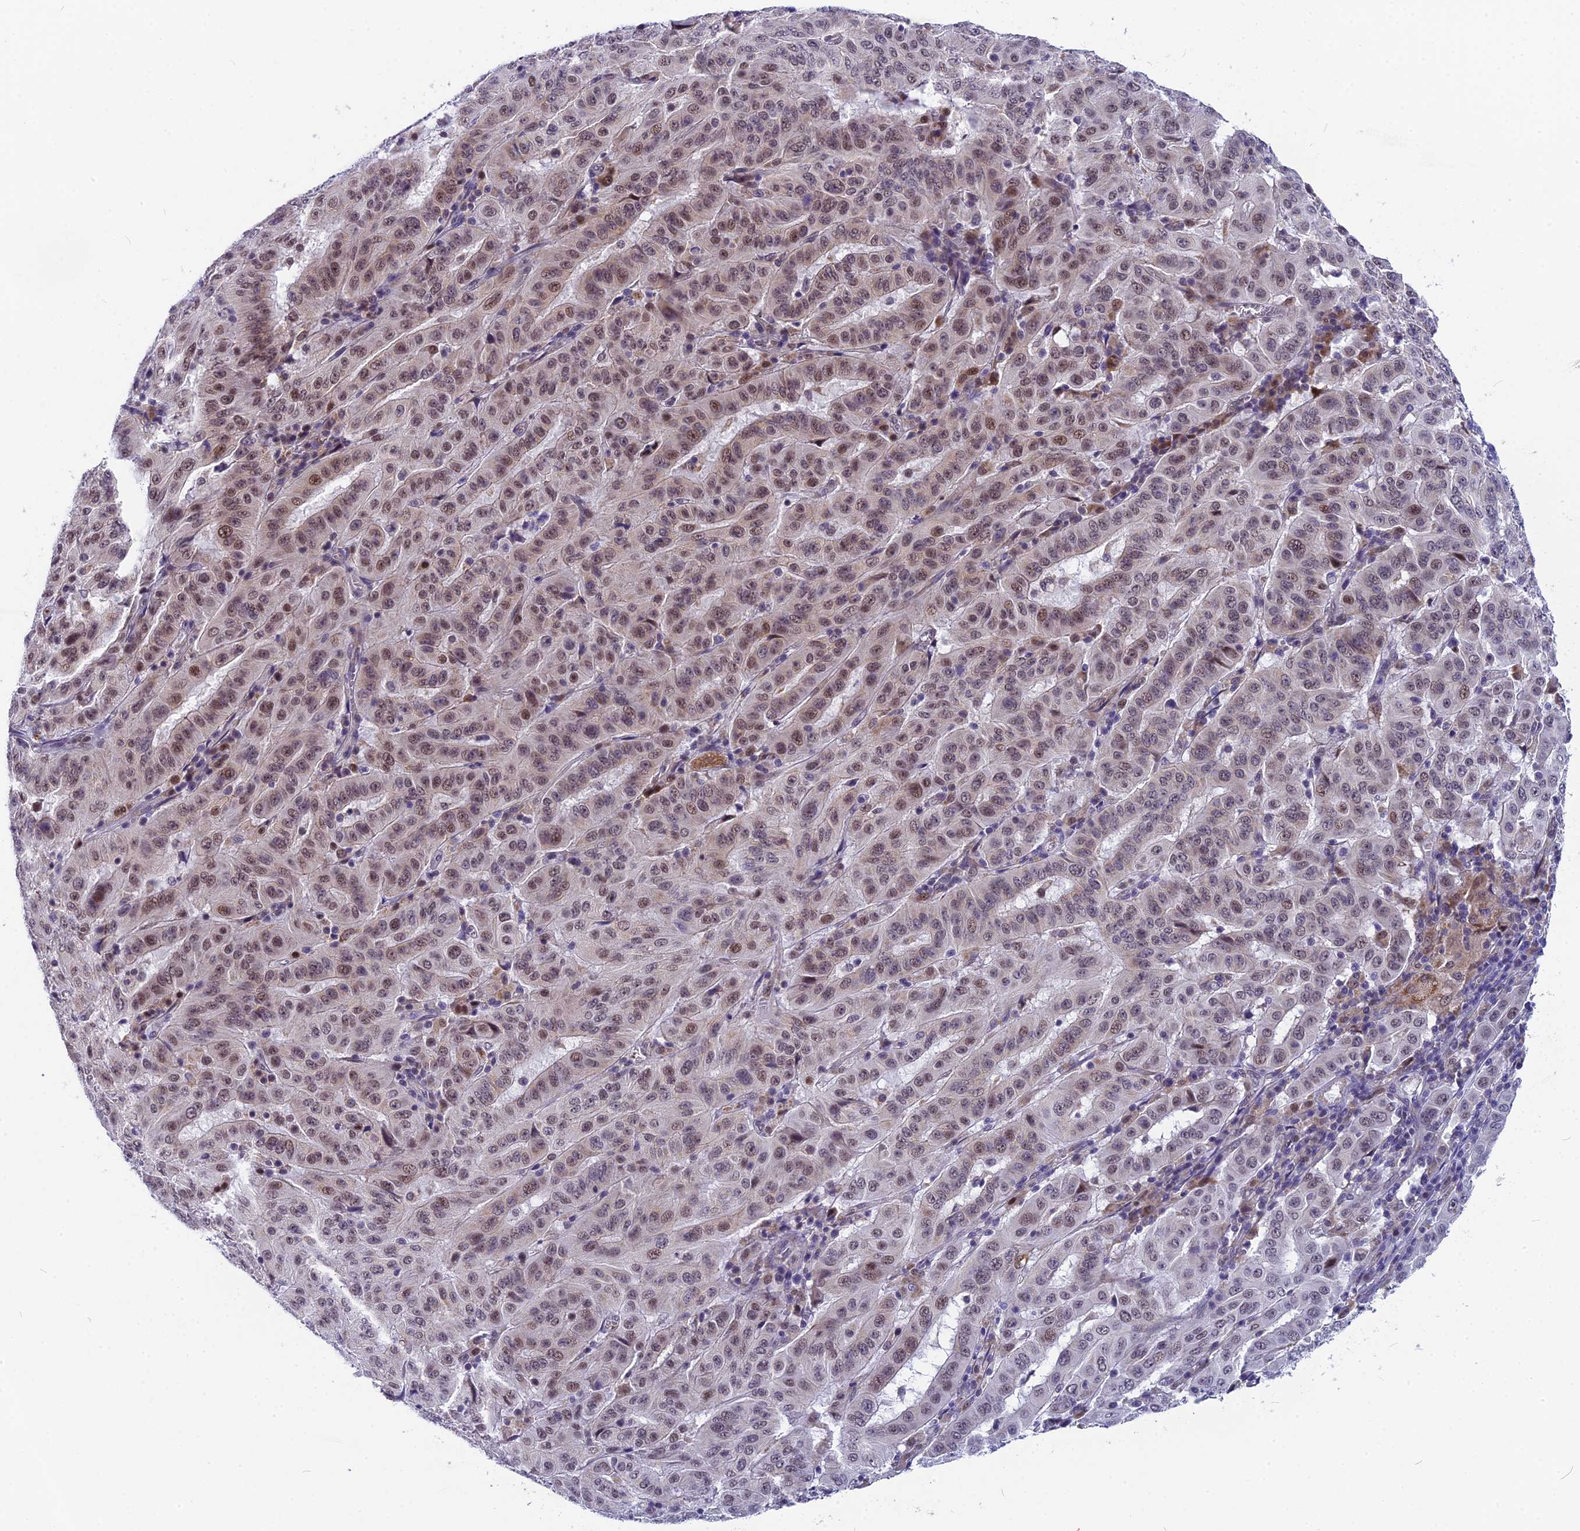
{"staining": {"intensity": "moderate", "quantity": "25%-75%", "location": "nuclear"}, "tissue": "pancreatic cancer", "cell_type": "Tumor cells", "image_type": "cancer", "snomed": [{"axis": "morphology", "description": "Adenocarcinoma, NOS"}, {"axis": "topography", "description": "Pancreas"}], "caption": "A medium amount of moderate nuclear expression is appreciated in about 25%-75% of tumor cells in pancreatic cancer (adenocarcinoma) tissue.", "gene": "CMC1", "patient": {"sex": "male", "age": 63}}